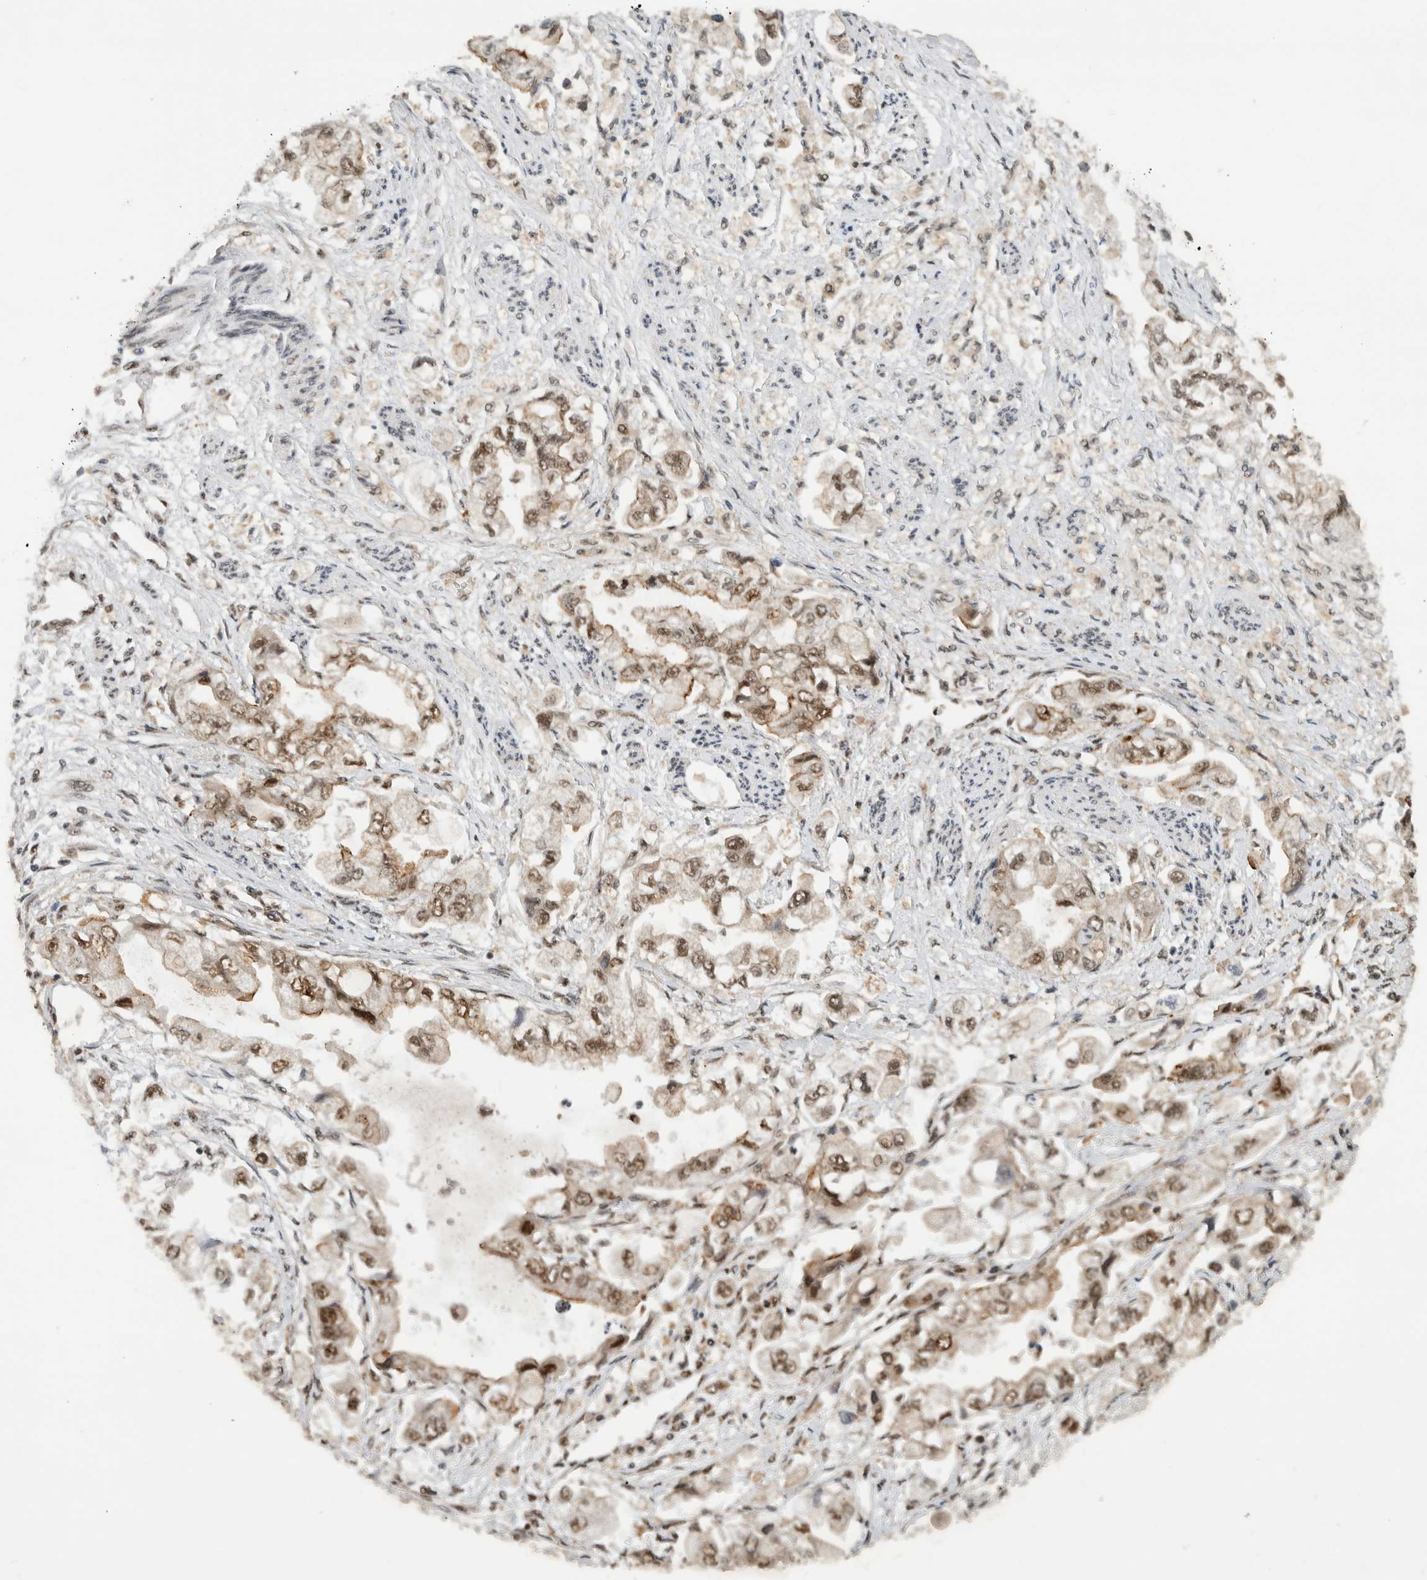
{"staining": {"intensity": "moderate", "quantity": ">75%", "location": "nuclear"}, "tissue": "stomach cancer", "cell_type": "Tumor cells", "image_type": "cancer", "snomed": [{"axis": "morphology", "description": "Adenocarcinoma, NOS"}, {"axis": "topography", "description": "Stomach"}], "caption": "Stomach adenocarcinoma was stained to show a protein in brown. There is medium levels of moderate nuclear positivity in about >75% of tumor cells.", "gene": "NCAPG2", "patient": {"sex": "male", "age": 62}}